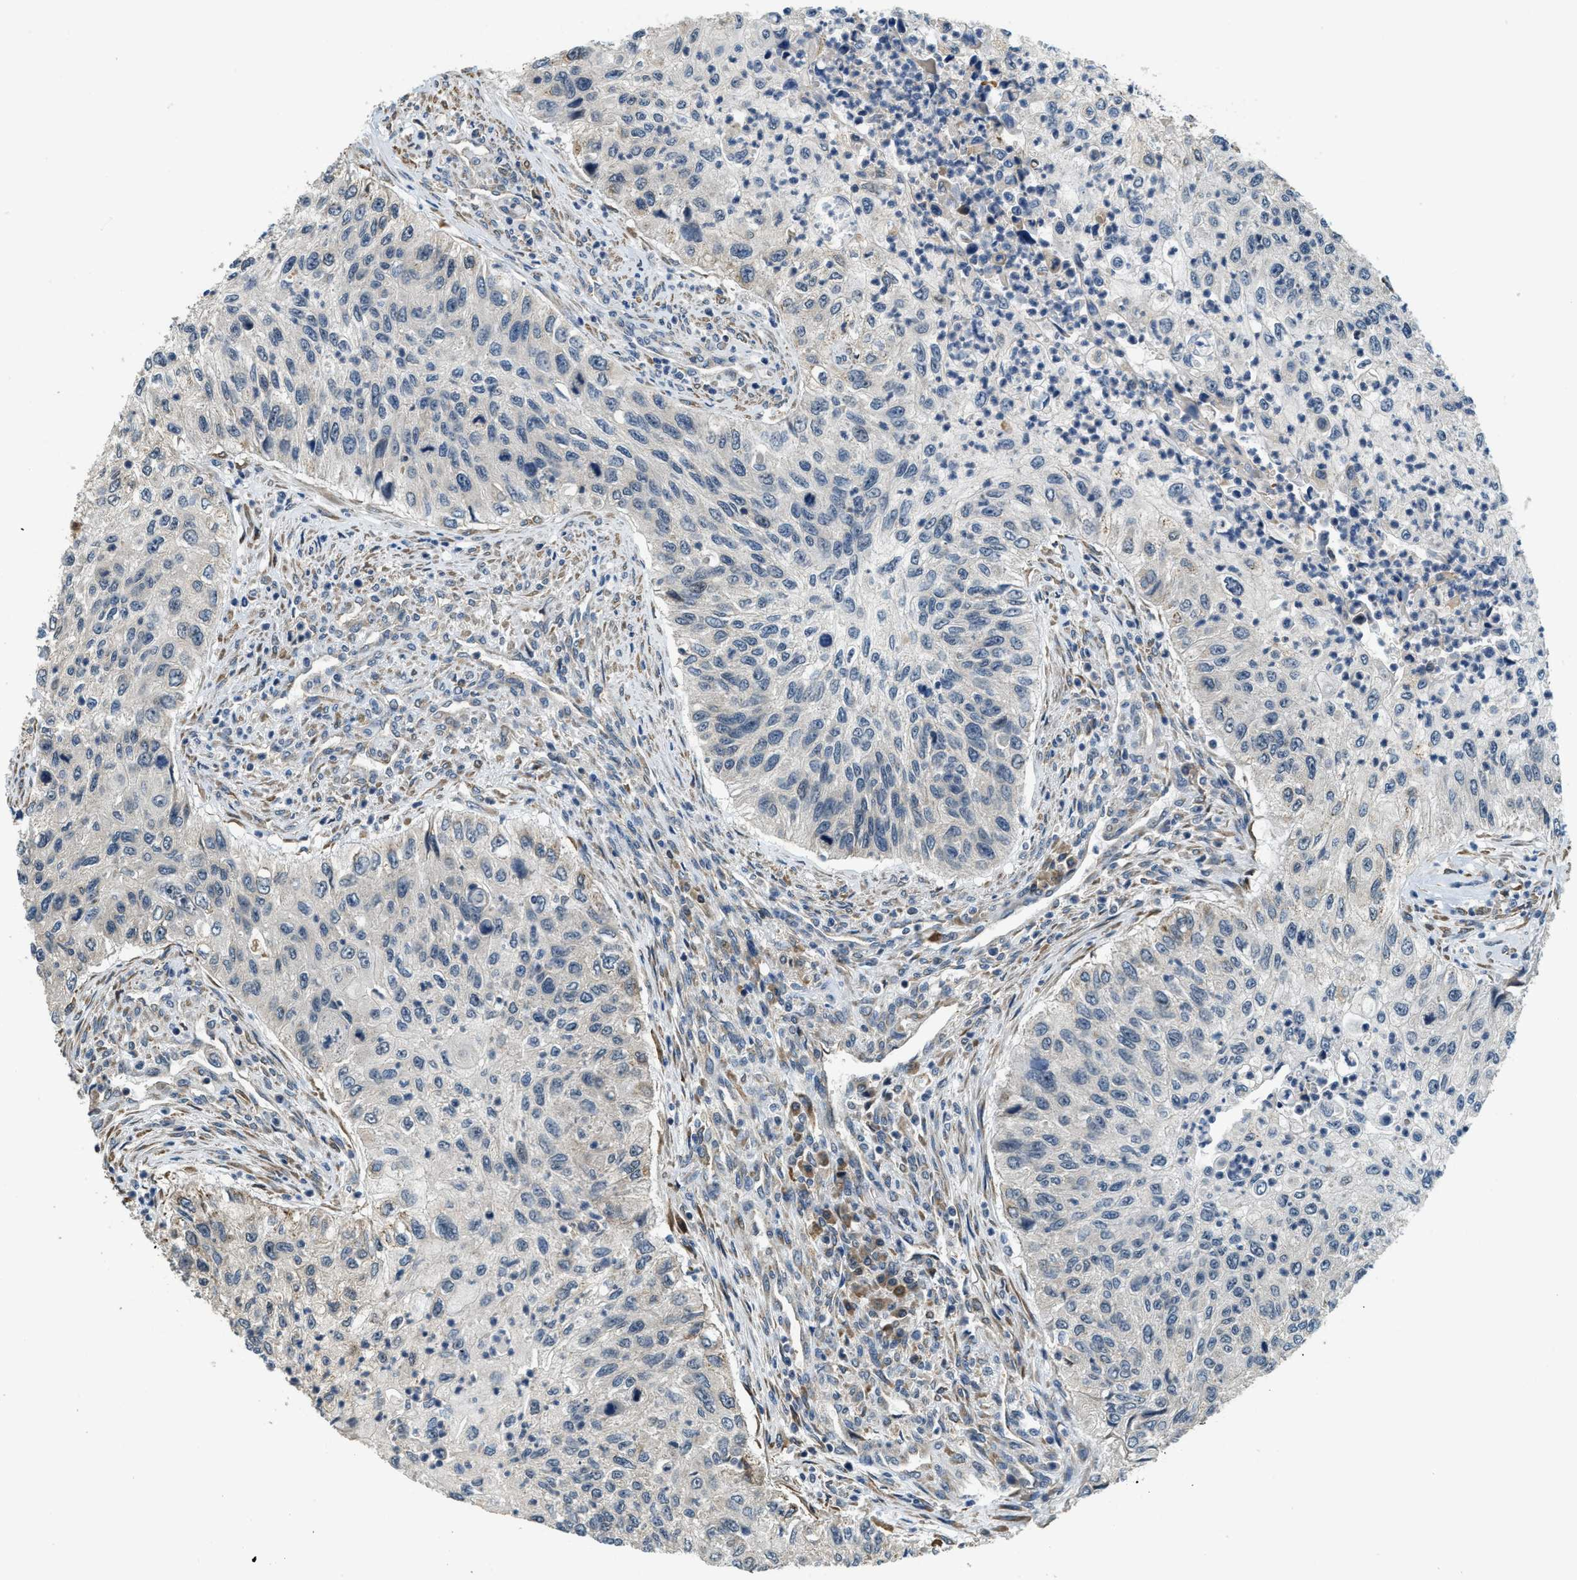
{"staining": {"intensity": "negative", "quantity": "none", "location": "none"}, "tissue": "urothelial cancer", "cell_type": "Tumor cells", "image_type": "cancer", "snomed": [{"axis": "morphology", "description": "Urothelial carcinoma, High grade"}, {"axis": "topography", "description": "Urinary bladder"}], "caption": "Urothelial cancer was stained to show a protein in brown. There is no significant expression in tumor cells.", "gene": "ALOX12", "patient": {"sex": "female", "age": 60}}